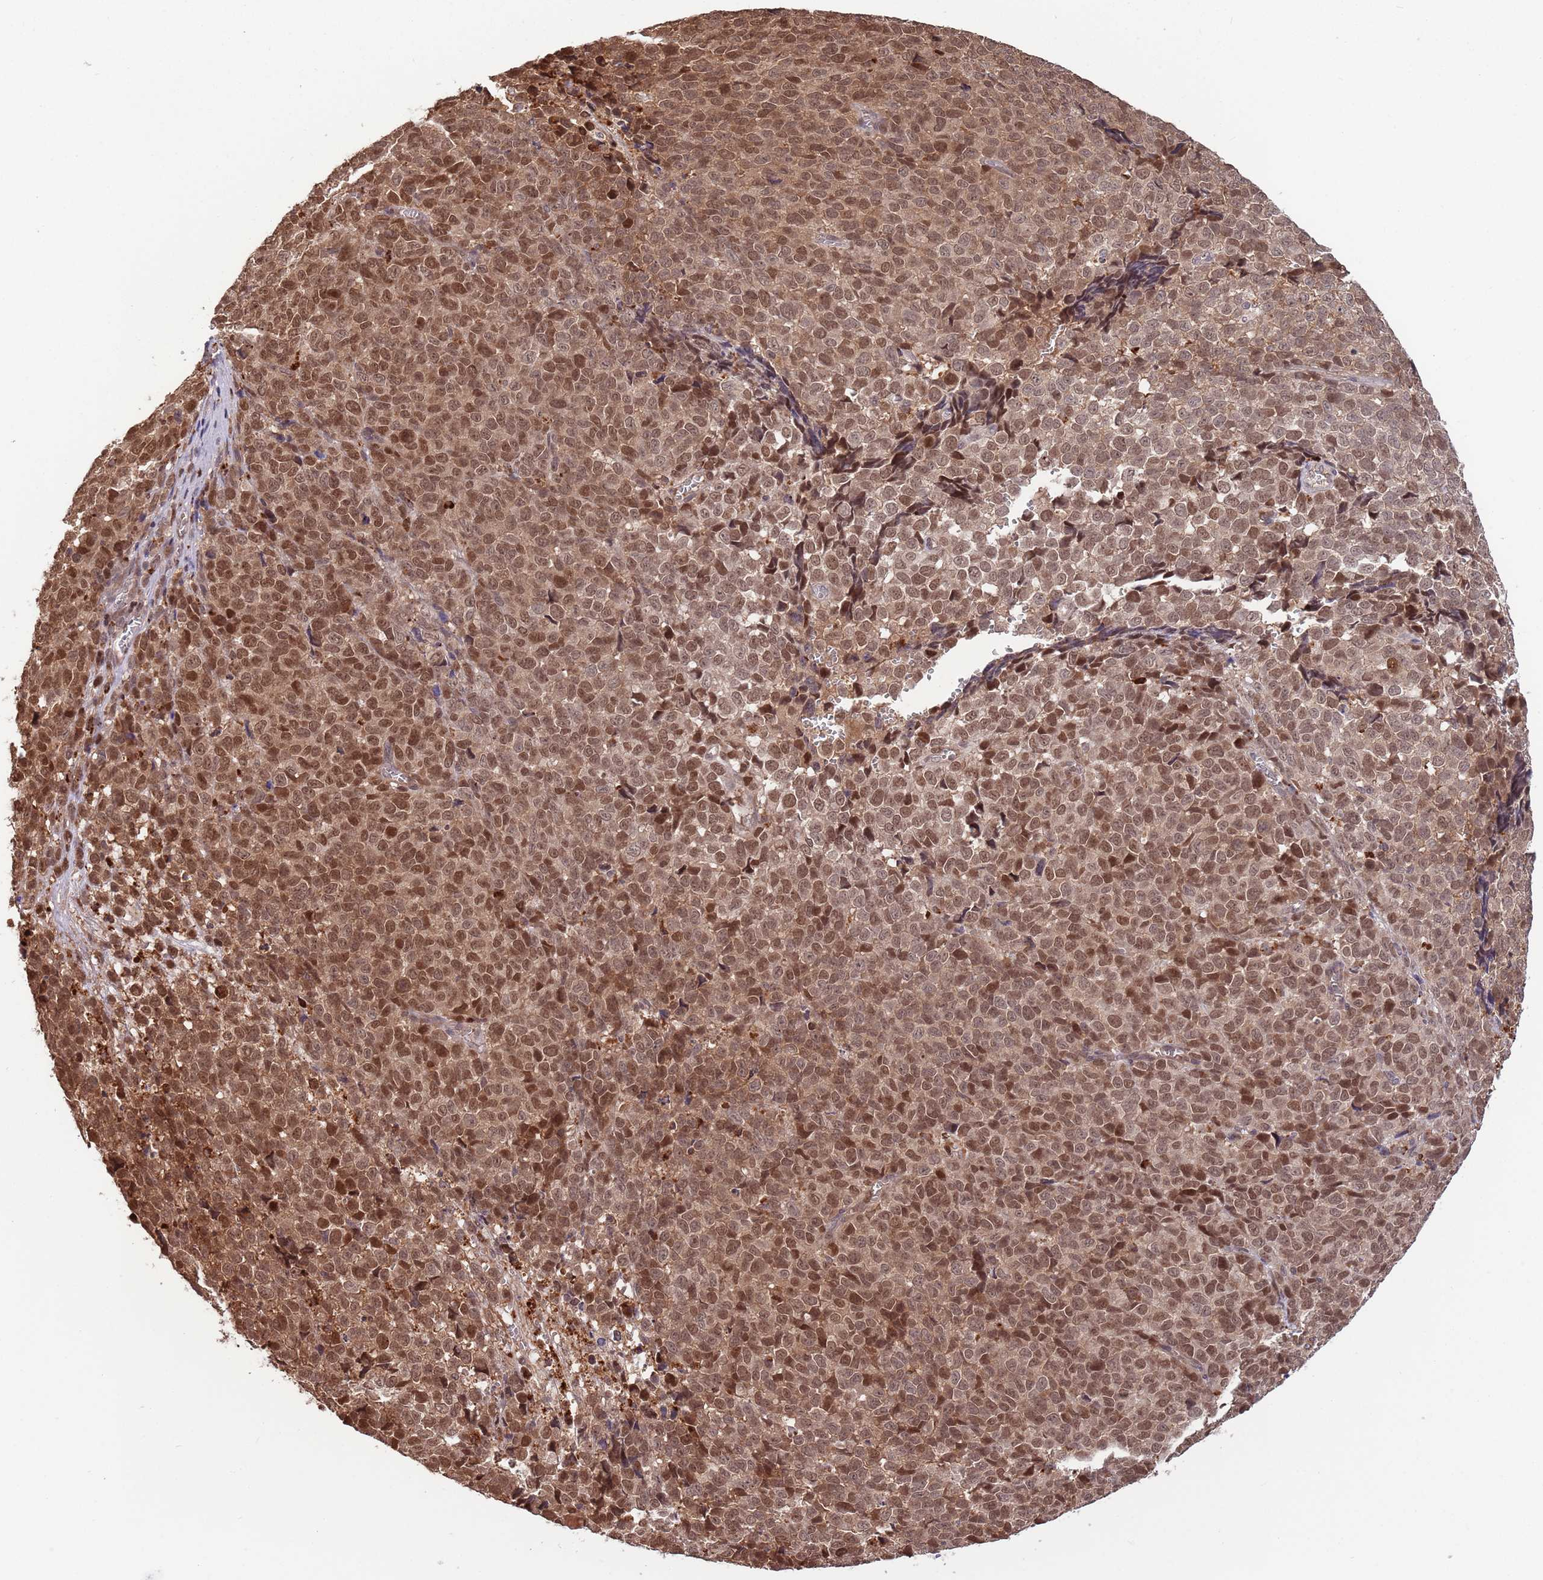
{"staining": {"intensity": "moderate", "quantity": ">75%", "location": "cytoplasmic/membranous,nuclear"}, "tissue": "melanoma", "cell_type": "Tumor cells", "image_type": "cancer", "snomed": [{"axis": "morphology", "description": "Malignant melanoma, NOS"}, {"axis": "topography", "description": "Nose, NOS"}], "caption": "Immunohistochemistry (IHC) of malignant melanoma reveals medium levels of moderate cytoplasmic/membranous and nuclear positivity in about >75% of tumor cells. Ihc stains the protein of interest in brown and the nuclei are stained blue.", "gene": "SALL1", "patient": {"sex": "female", "age": 48}}